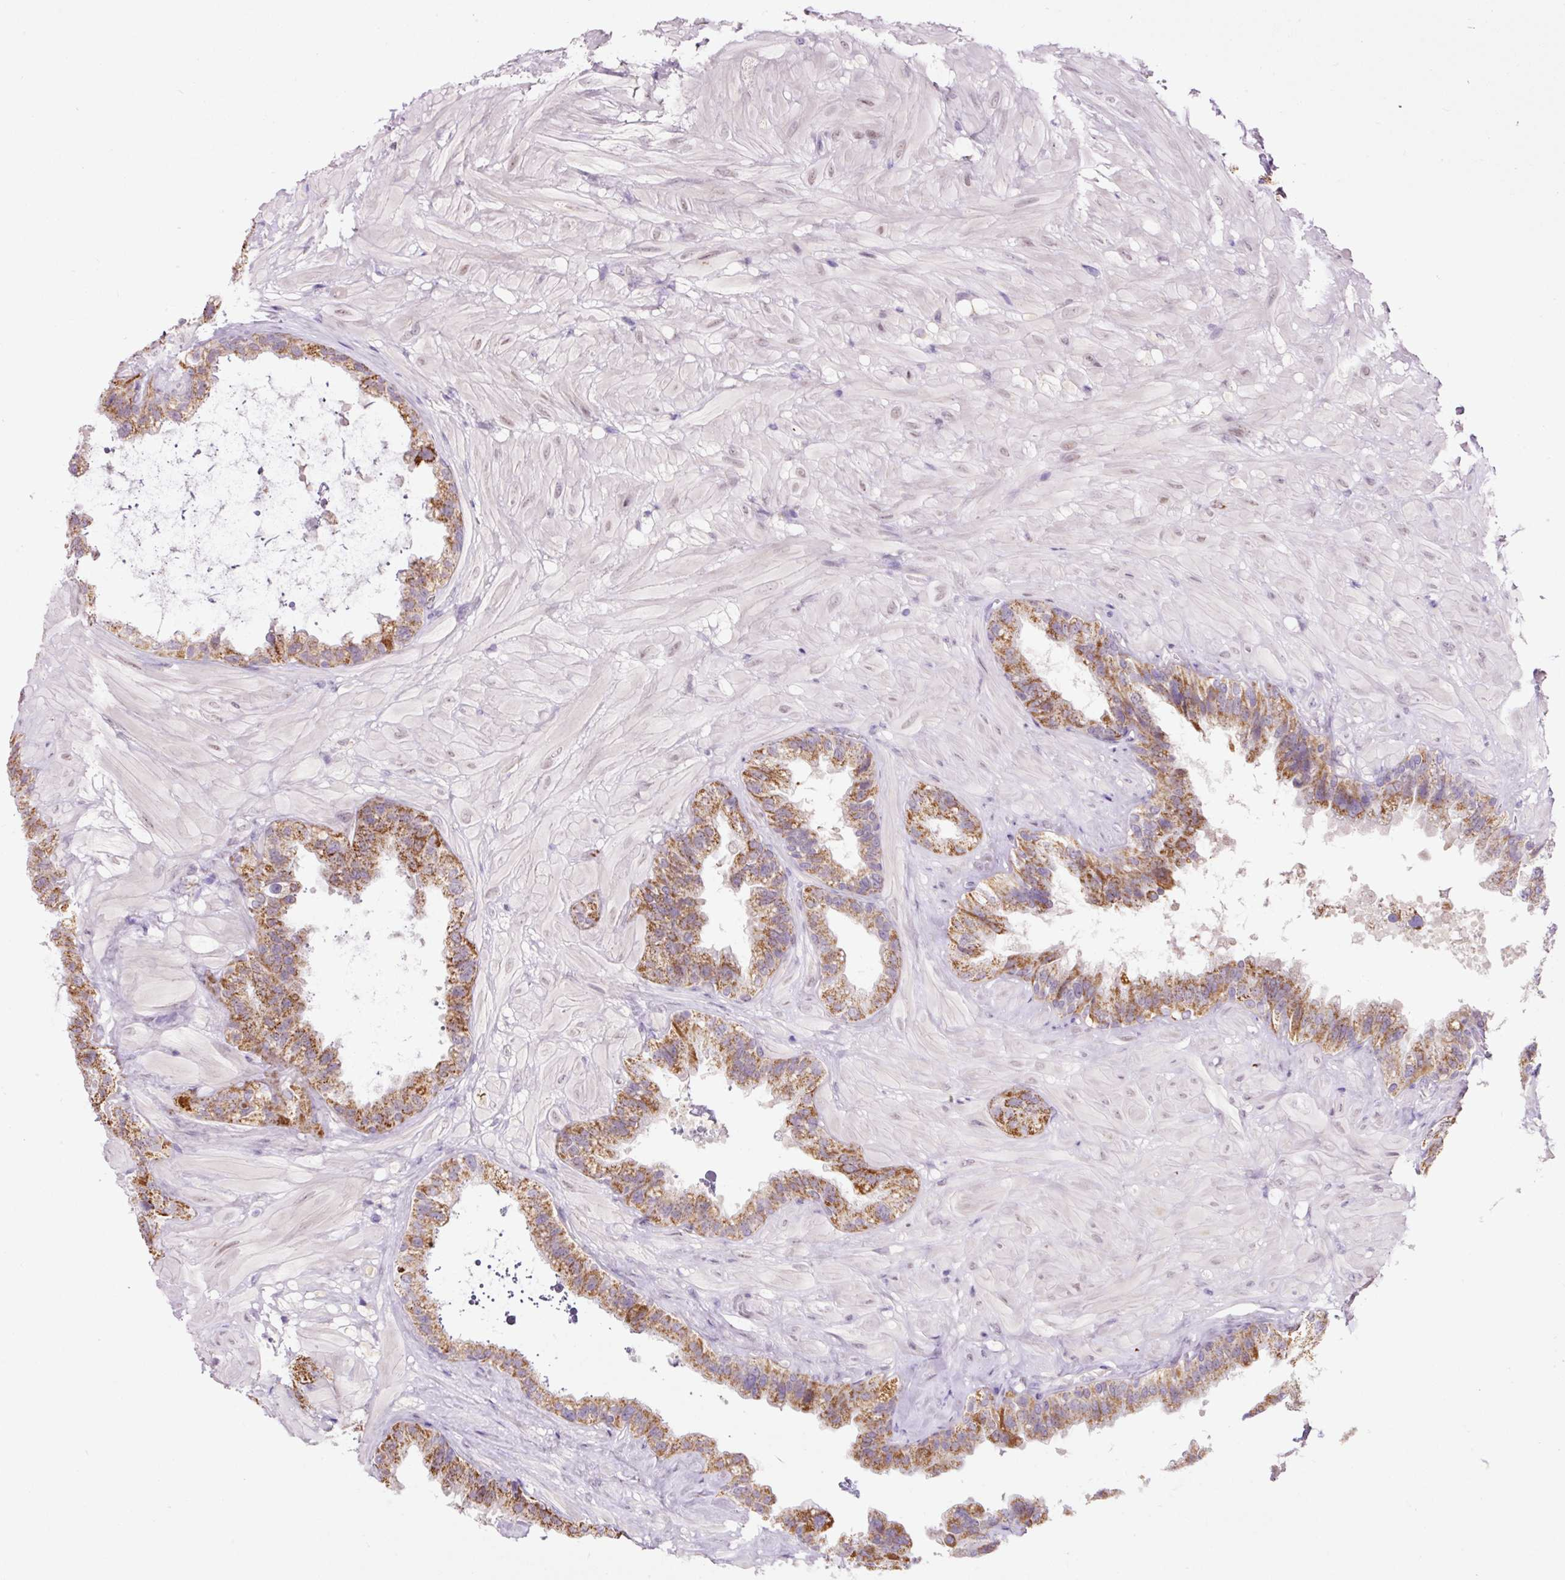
{"staining": {"intensity": "strong", "quantity": ">75%", "location": "cytoplasmic/membranous"}, "tissue": "seminal vesicle", "cell_type": "Glandular cells", "image_type": "normal", "snomed": [{"axis": "morphology", "description": "Normal tissue, NOS"}, {"axis": "topography", "description": "Seminal veicle"}, {"axis": "topography", "description": "Peripheral nerve tissue"}], "caption": "IHC of normal seminal vesicle demonstrates high levels of strong cytoplasmic/membranous positivity in approximately >75% of glandular cells. The staining was performed using DAB (3,3'-diaminobenzidine), with brown indicating positive protein expression. Nuclei are stained blue with hematoxylin.", "gene": "PCK2", "patient": {"sex": "male", "age": 76}}